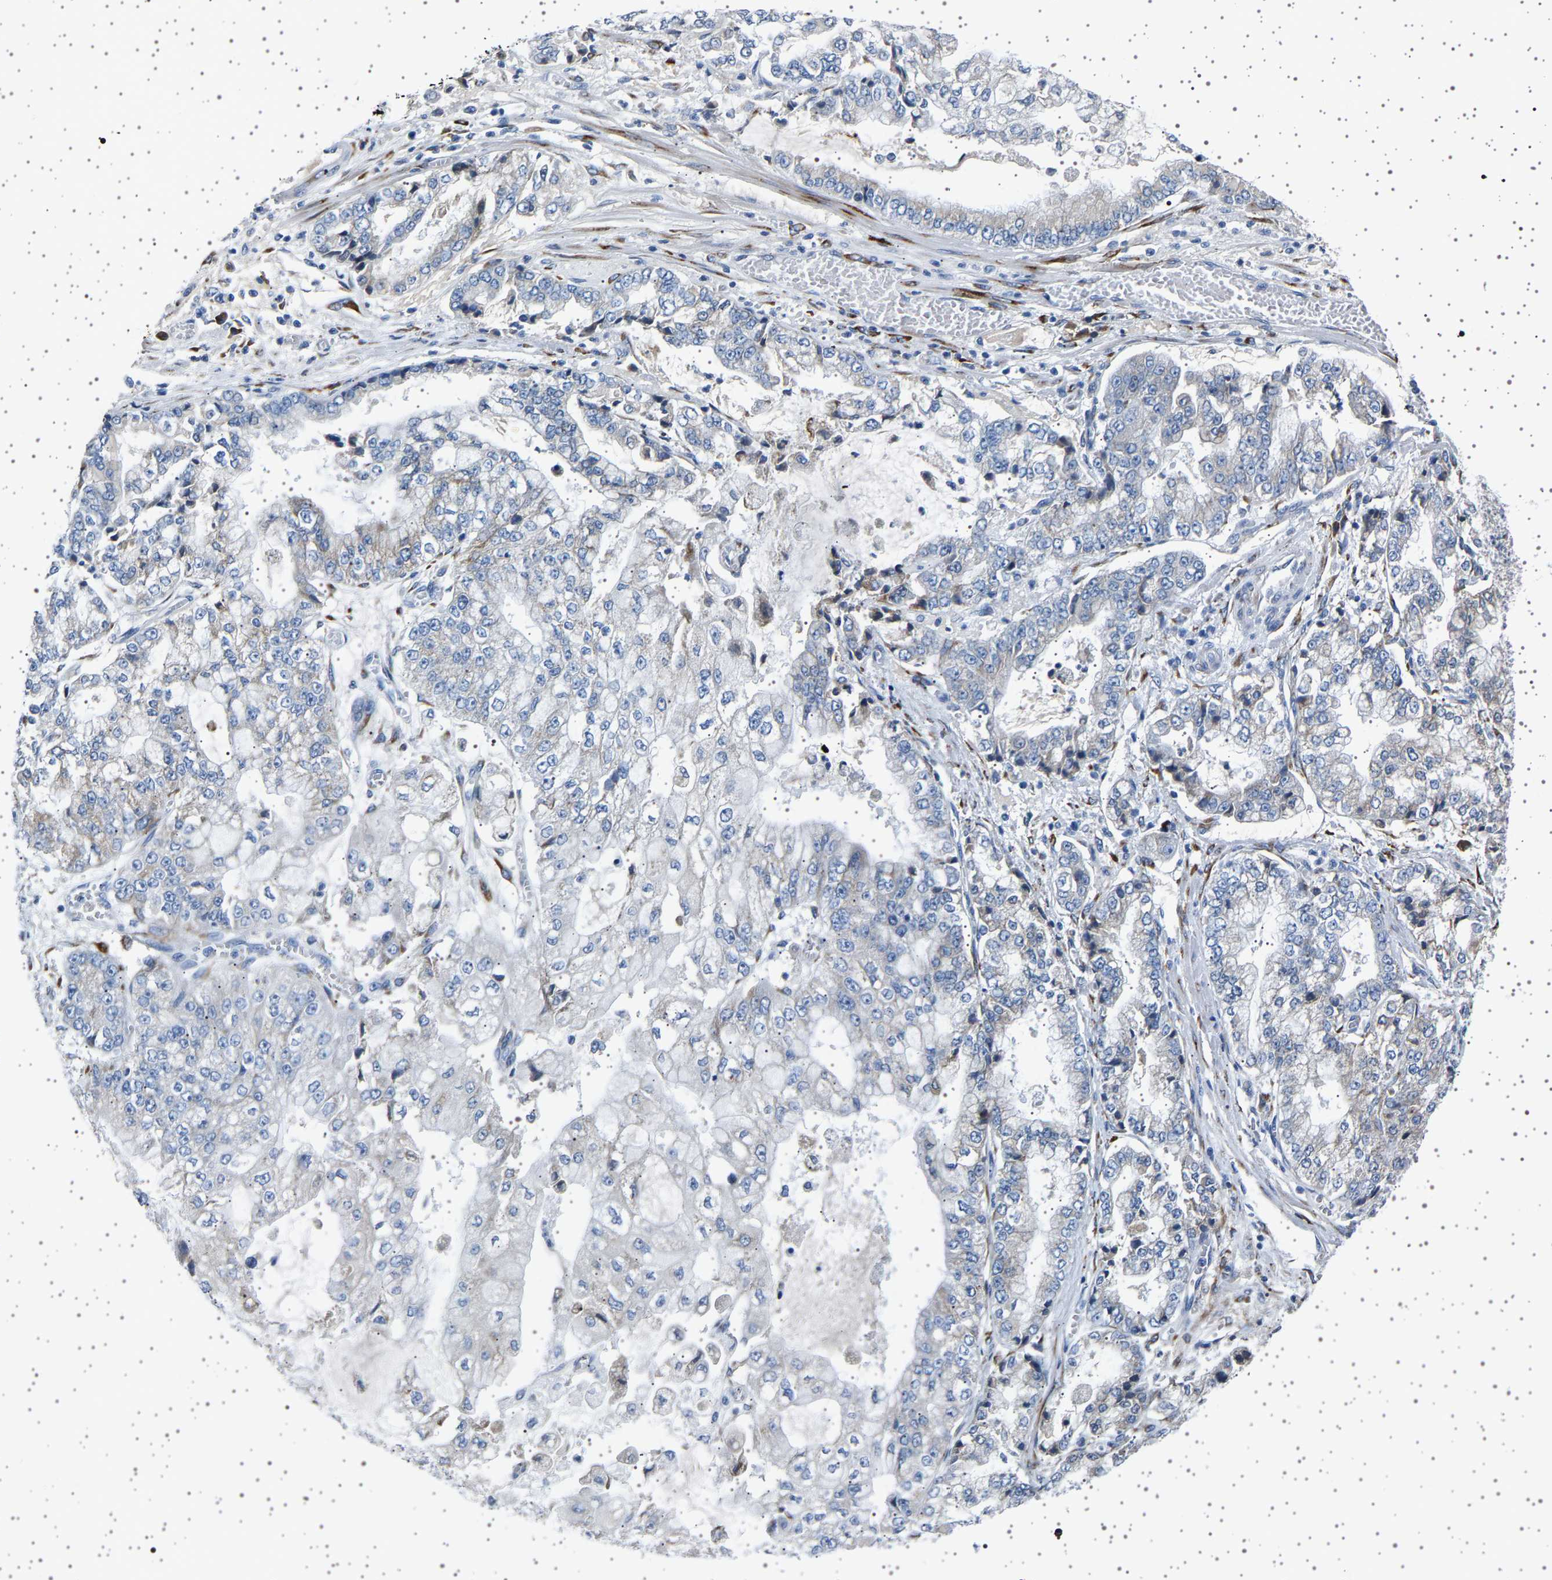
{"staining": {"intensity": "negative", "quantity": "none", "location": "none"}, "tissue": "stomach cancer", "cell_type": "Tumor cells", "image_type": "cancer", "snomed": [{"axis": "morphology", "description": "Adenocarcinoma, NOS"}, {"axis": "topography", "description": "Stomach"}], "caption": "This is a photomicrograph of immunohistochemistry staining of adenocarcinoma (stomach), which shows no expression in tumor cells.", "gene": "FTCD", "patient": {"sex": "male", "age": 76}}